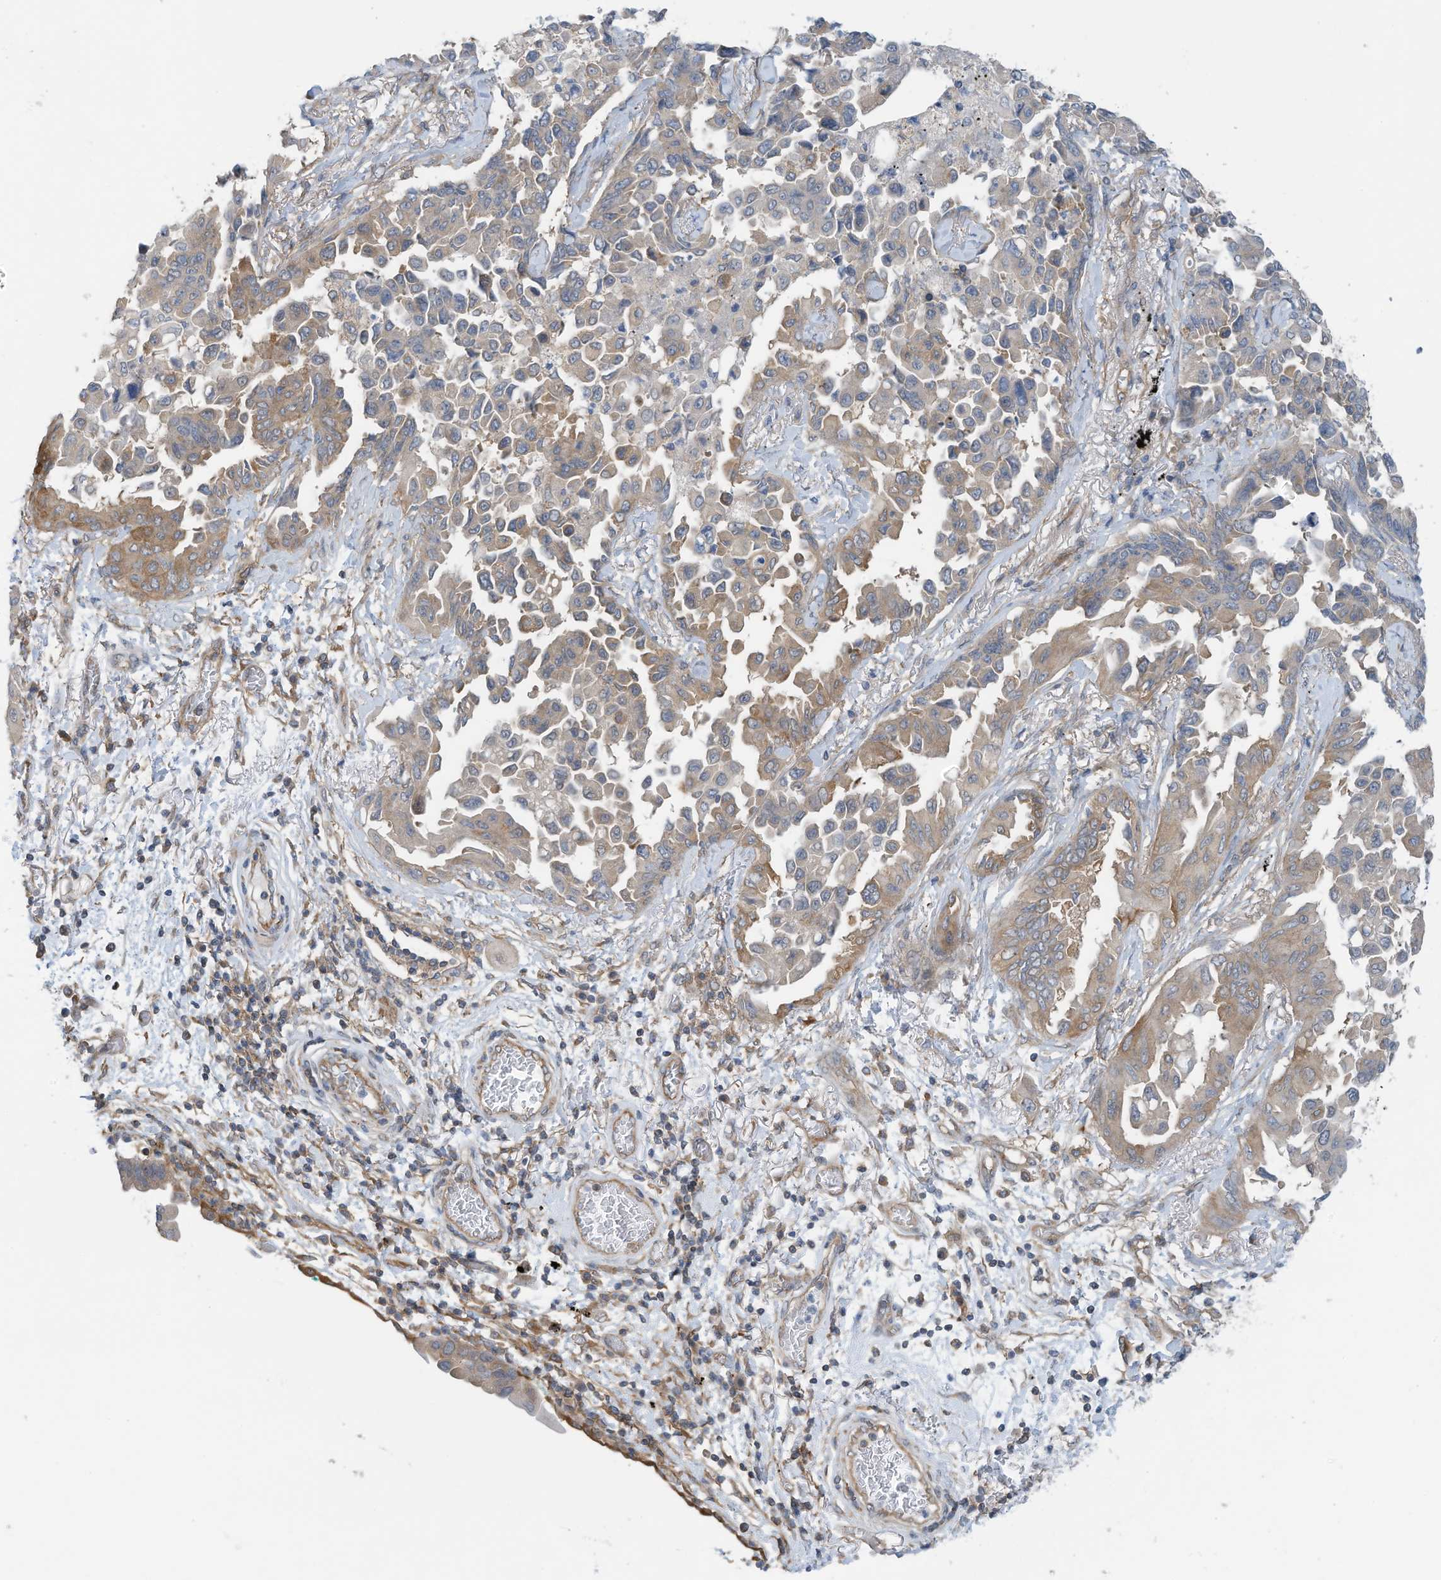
{"staining": {"intensity": "weak", "quantity": "25%-75%", "location": "cytoplasmic/membranous"}, "tissue": "lung cancer", "cell_type": "Tumor cells", "image_type": "cancer", "snomed": [{"axis": "morphology", "description": "Adenocarcinoma, NOS"}, {"axis": "topography", "description": "Lung"}], "caption": "Immunohistochemistry (IHC) image of human lung cancer (adenocarcinoma) stained for a protein (brown), which reveals low levels of weak cytoplasmic/membranous expression in about 25%-75% of tumor cells.", "gene": "REPS1", "patient": {"sex": "female", "age": 67}}